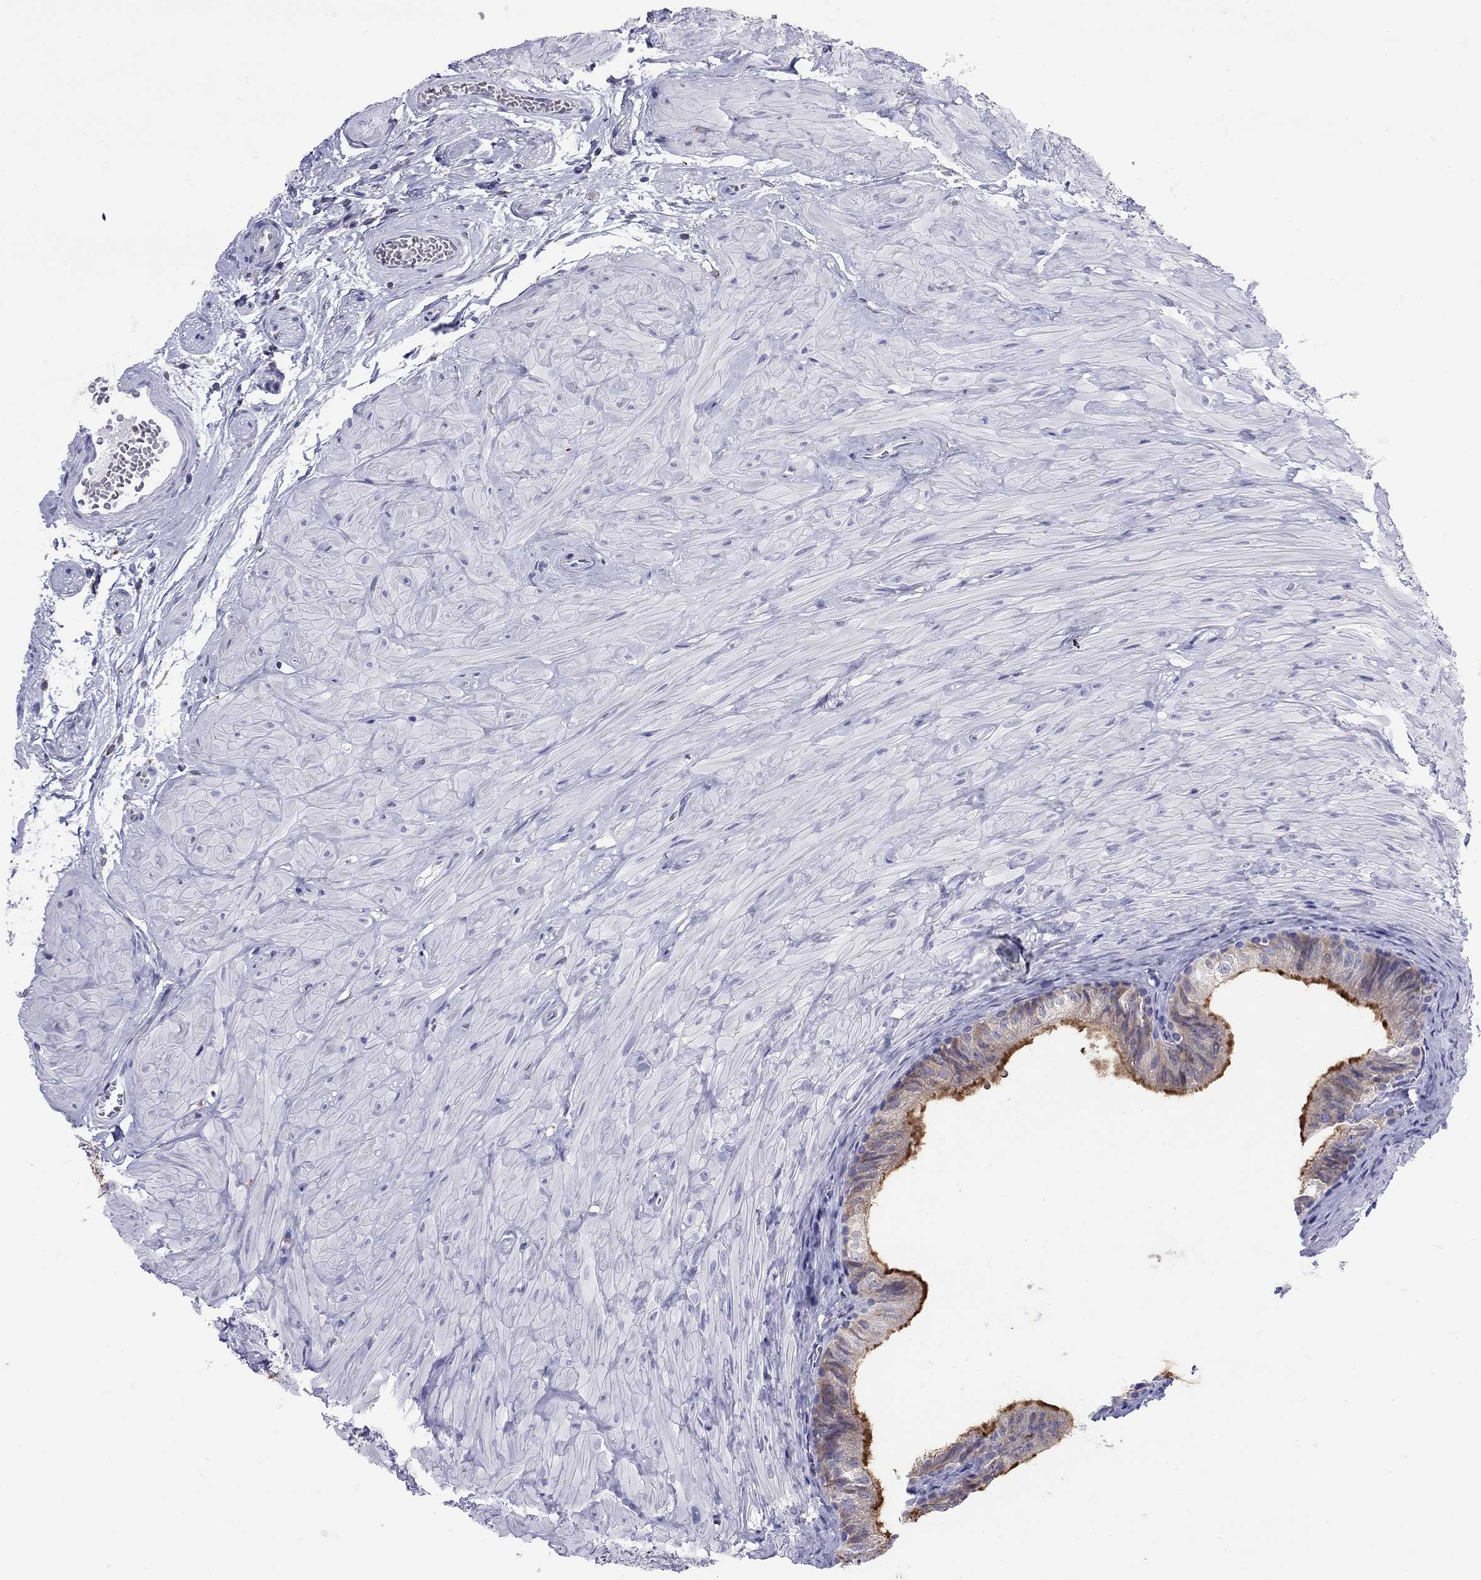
{"staining": {"intensity": "strong", "quantity": ">75%", "location": "cytoplasmic/membranous"}, "tissue": "epididymis", "cell_type": "Glandular cells", "image_type": "normal", "snomed": [{"axis": "morphology", "description": "Normal tissue, NOS"}, {"axis": "topography", "description": "Epididymis"}, {"axis": "topography", "description": "Vas deferens"}], "caption": "Immunohistochemistry (IHC) (DAB (3,3'-diaminobenzidine)) staining of unremarkable human epididymis displays strong cytoplasmic/membranous protein positivity in about >75% of glandular cells.", "gene": "SLC46A2", "patient": {"sex": "male", "age": 23}}